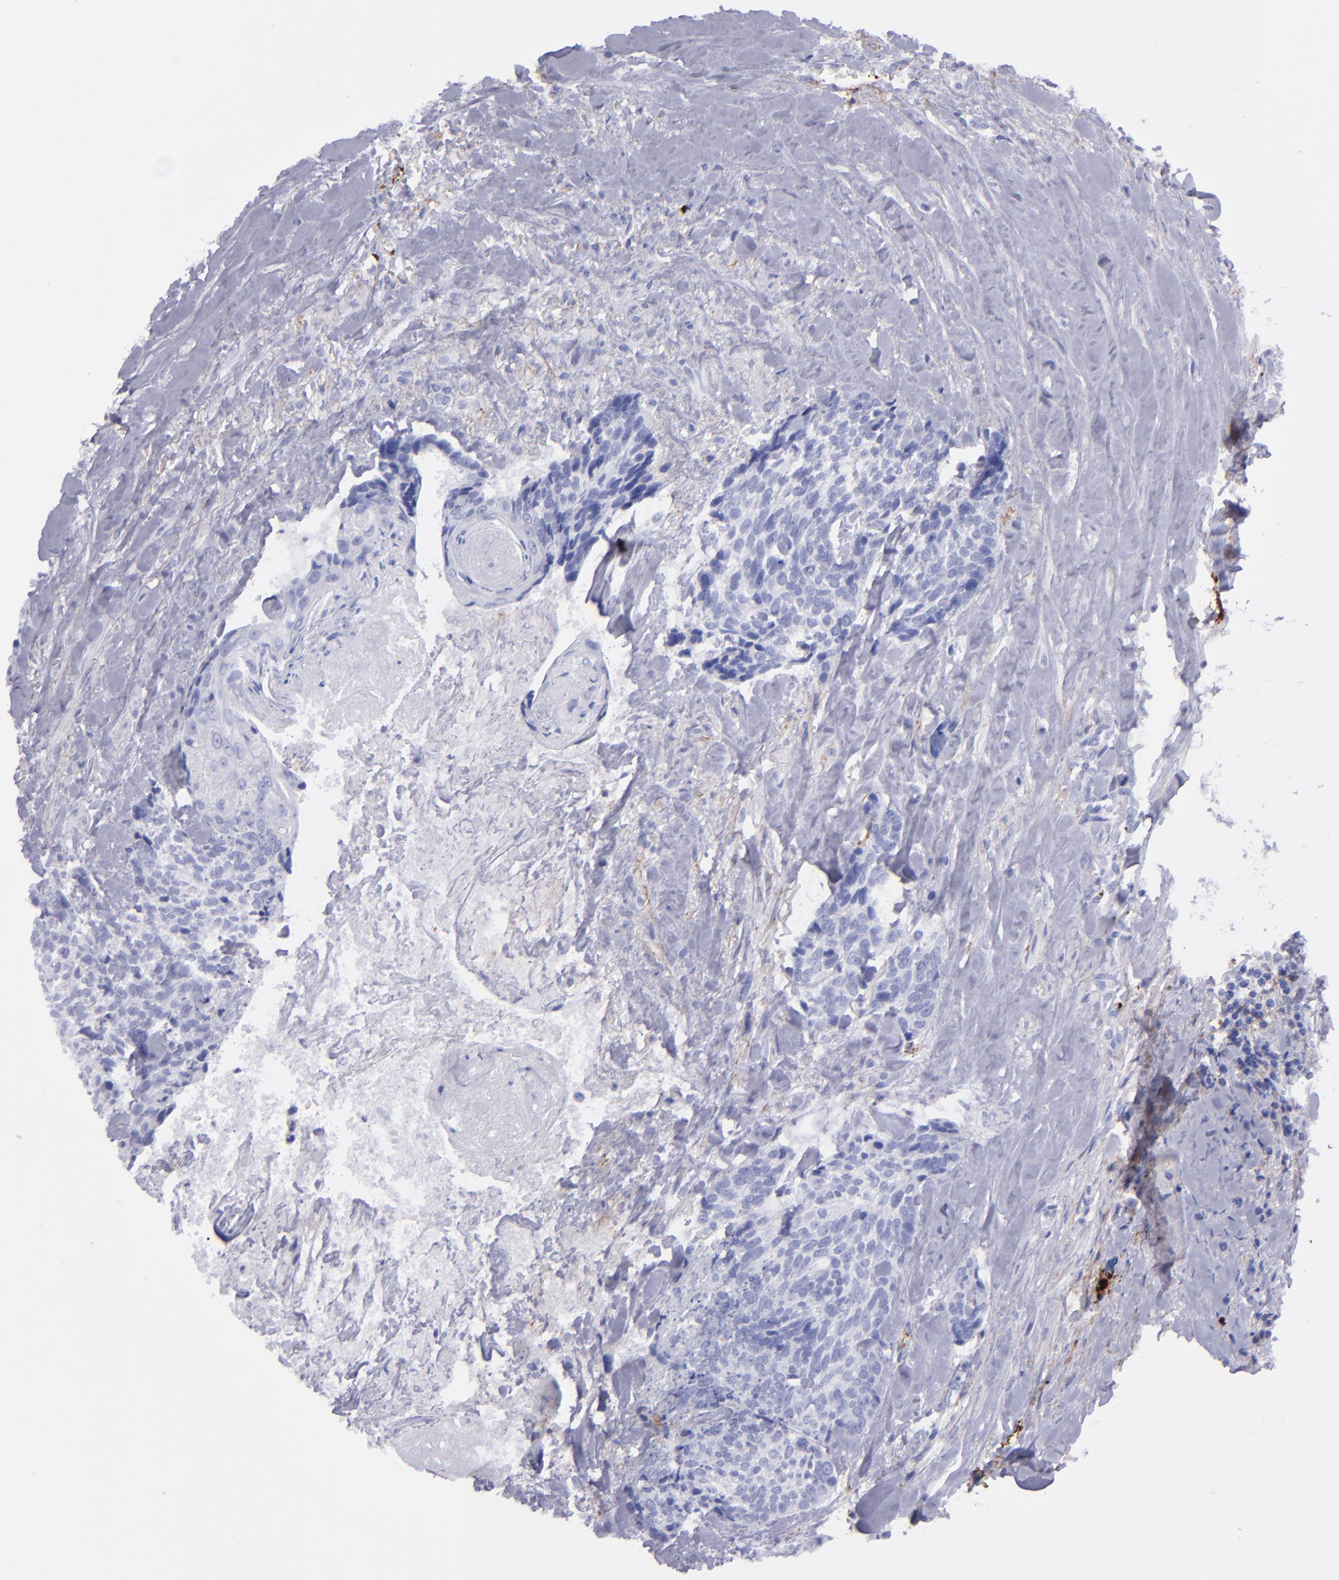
{"staining": {"intensity": "negative", "quantity": "none", "location": "none"}, "tissue": "head and neck cancer", "cell_type": "Tumor cells", "image_type": "cancer", "snomed": [{"axis": "morphology", "description": "Squamous cell carcinoma, NOS"}, {"axis": "topography", "description": "Salivary gland"}, {"axis": "topography", "description": "Head-Neck"}], "caption": "High power microscopy histopathology image of an immunohistochemistry (IHC) photomicrograph of squamous cell carcinoma (head and neck), revealing no significant expression in tumor cells.", "gene": "EFCAB13", "patient": {"sex": "male", "age": 70}}